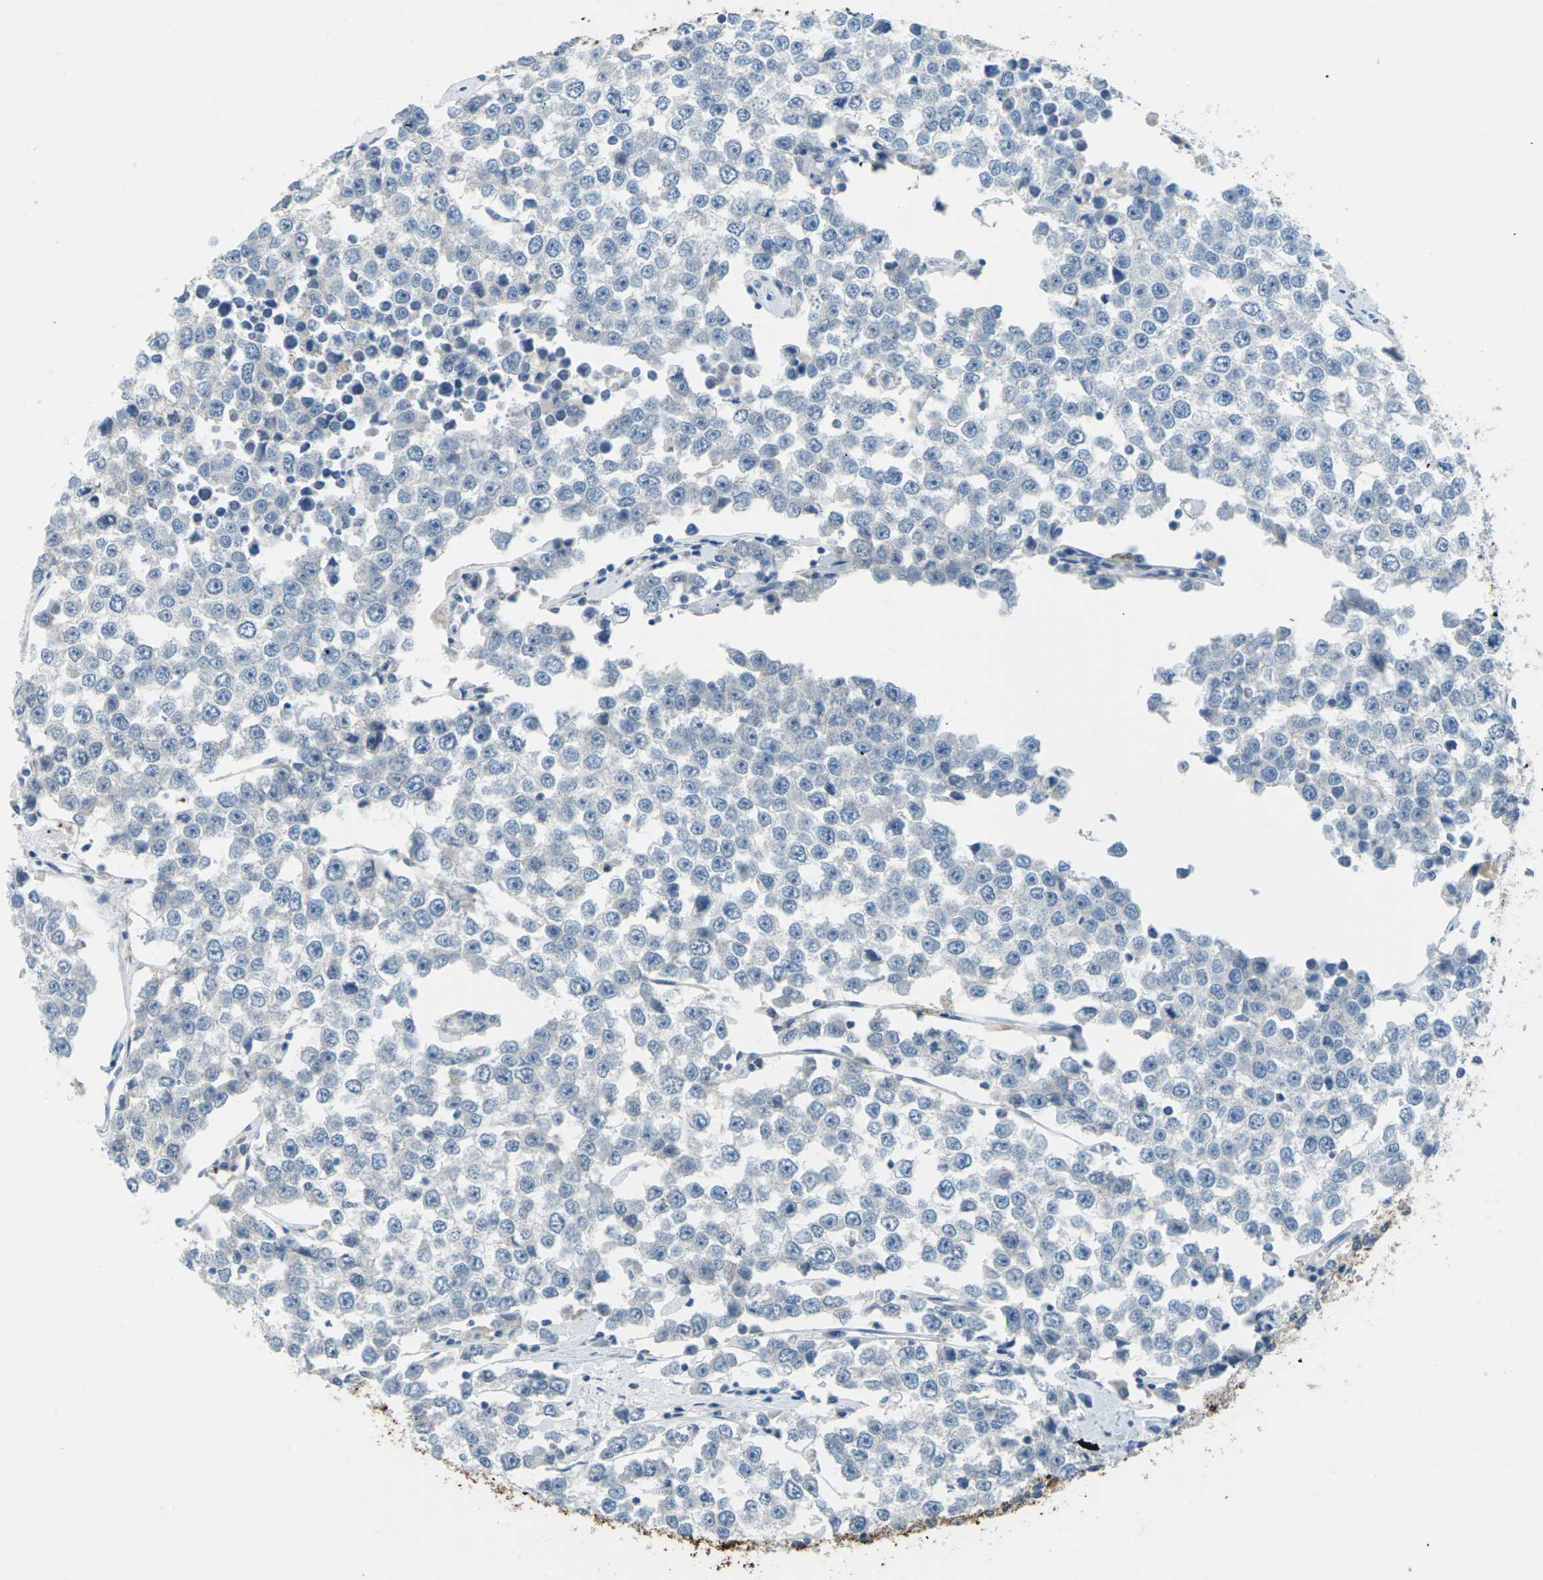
{"staining": {"intensity": "negative", "quantity": "none", "location": "none"}, "tissue": "testis cancer", "cell_type": "Tumor cells", "image_type": "cancer", "snomed": [{"axis": "morphology", "description": "Seminoma, NOS"}, {"axis": "morphology", "description": "Carcinoma, Embryonal, NOS"}, {"axis": "topography", "description": "Testis"}], "caption": "Histopathology image shows no protein expression in tumor cells of testis embryonal carcinoma tissue.", "gene": "SIGLEC14", "patient": {"sex": "male", "age": 52}}